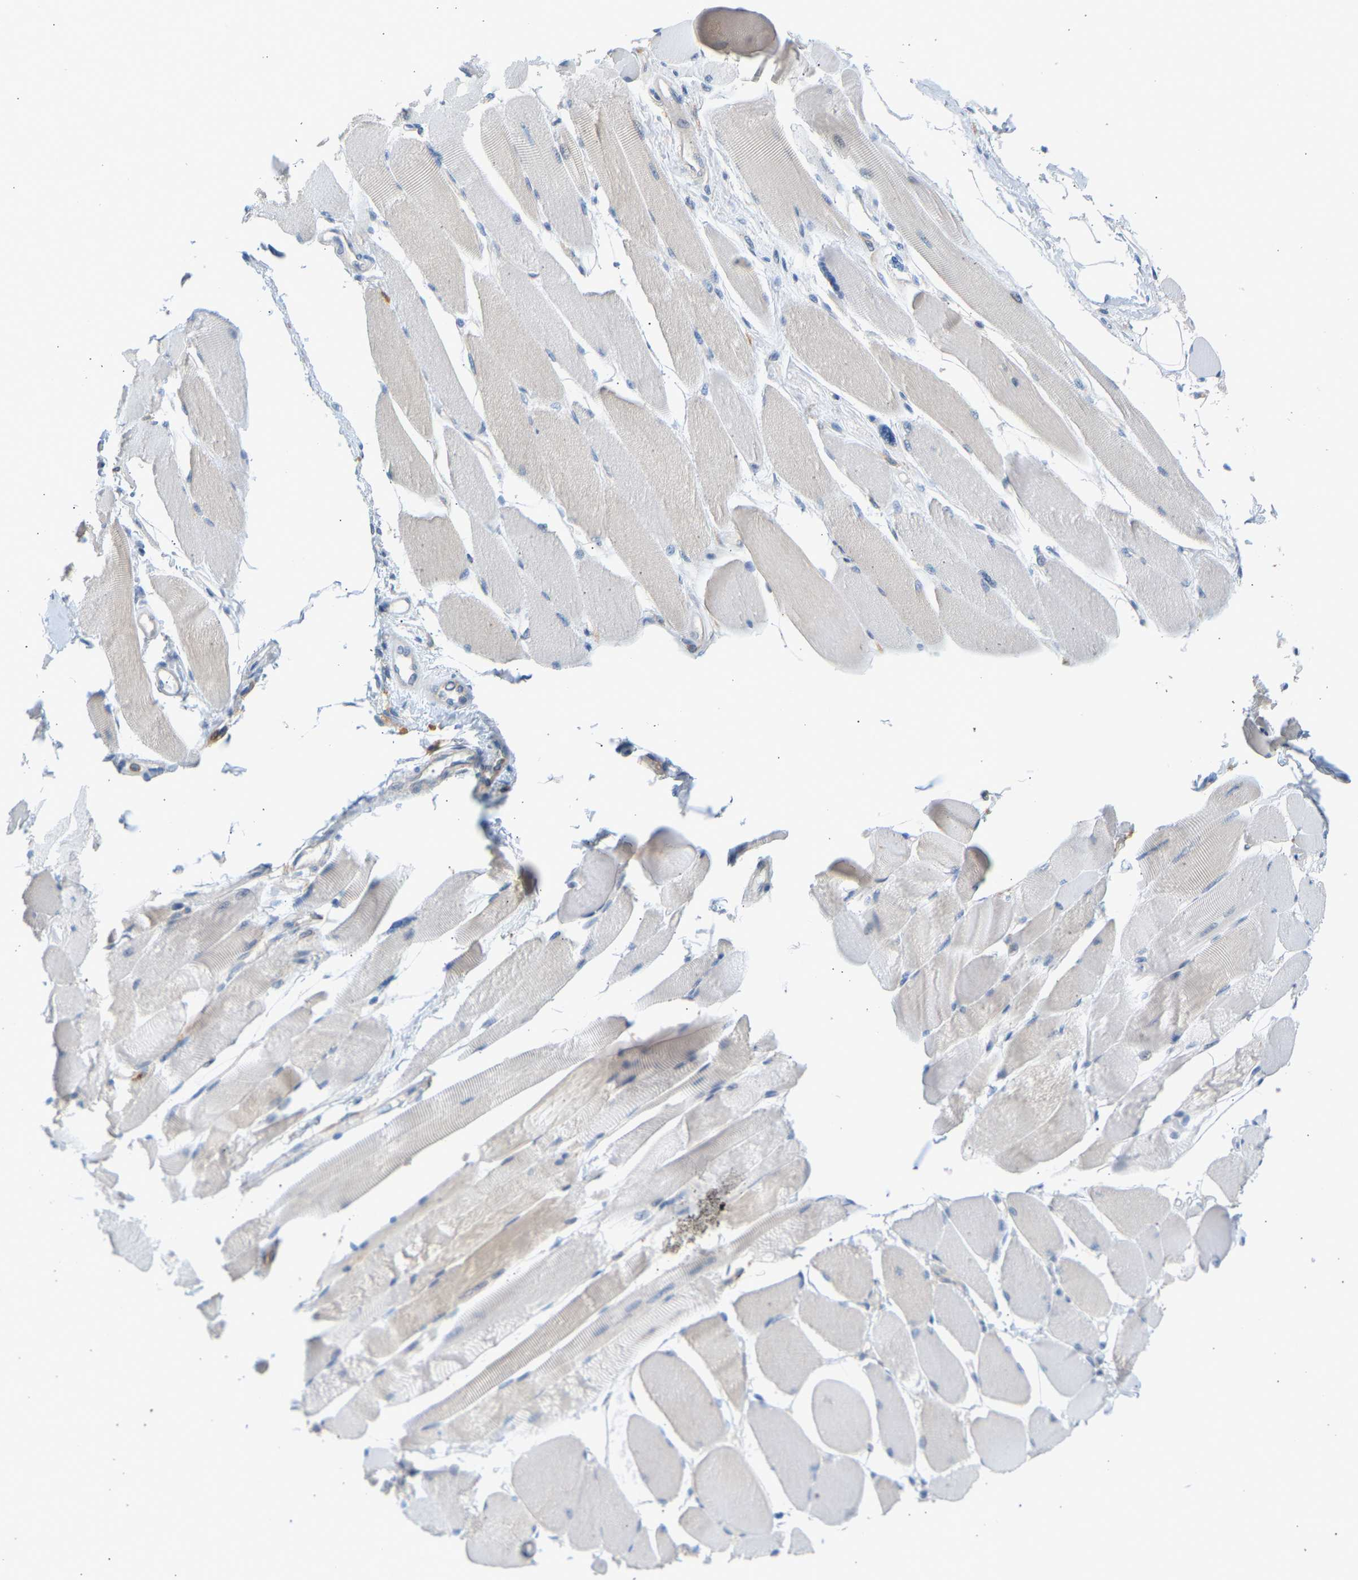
{"staining": {"intensity": "weak", "quantity": "<25%", "location": "cytoplasmic/membranous"}, "tissue": "skeletal muscle", "cell_type": "Myocytes", "image_type": "normal", "snomed": [{"axis": "morphology", "description": "Normal tissue, NOS"}, {"axis": "topography", "description": "Skeletal muscle"}, {"axis": "topography", "description": "Peripheral nerve tissue"}], "caption": "Immunohistochemical staining of benign human skeletal muscle exhibits no significant staining in myocytes. The staining was performed using DAB to visualize the protein expression in brown, while the nuclei were stained in blue with hematoxylin (Magnification: 20x).", "gene": "FNBP1", "patient": {"sex": "female", "age": 84}}